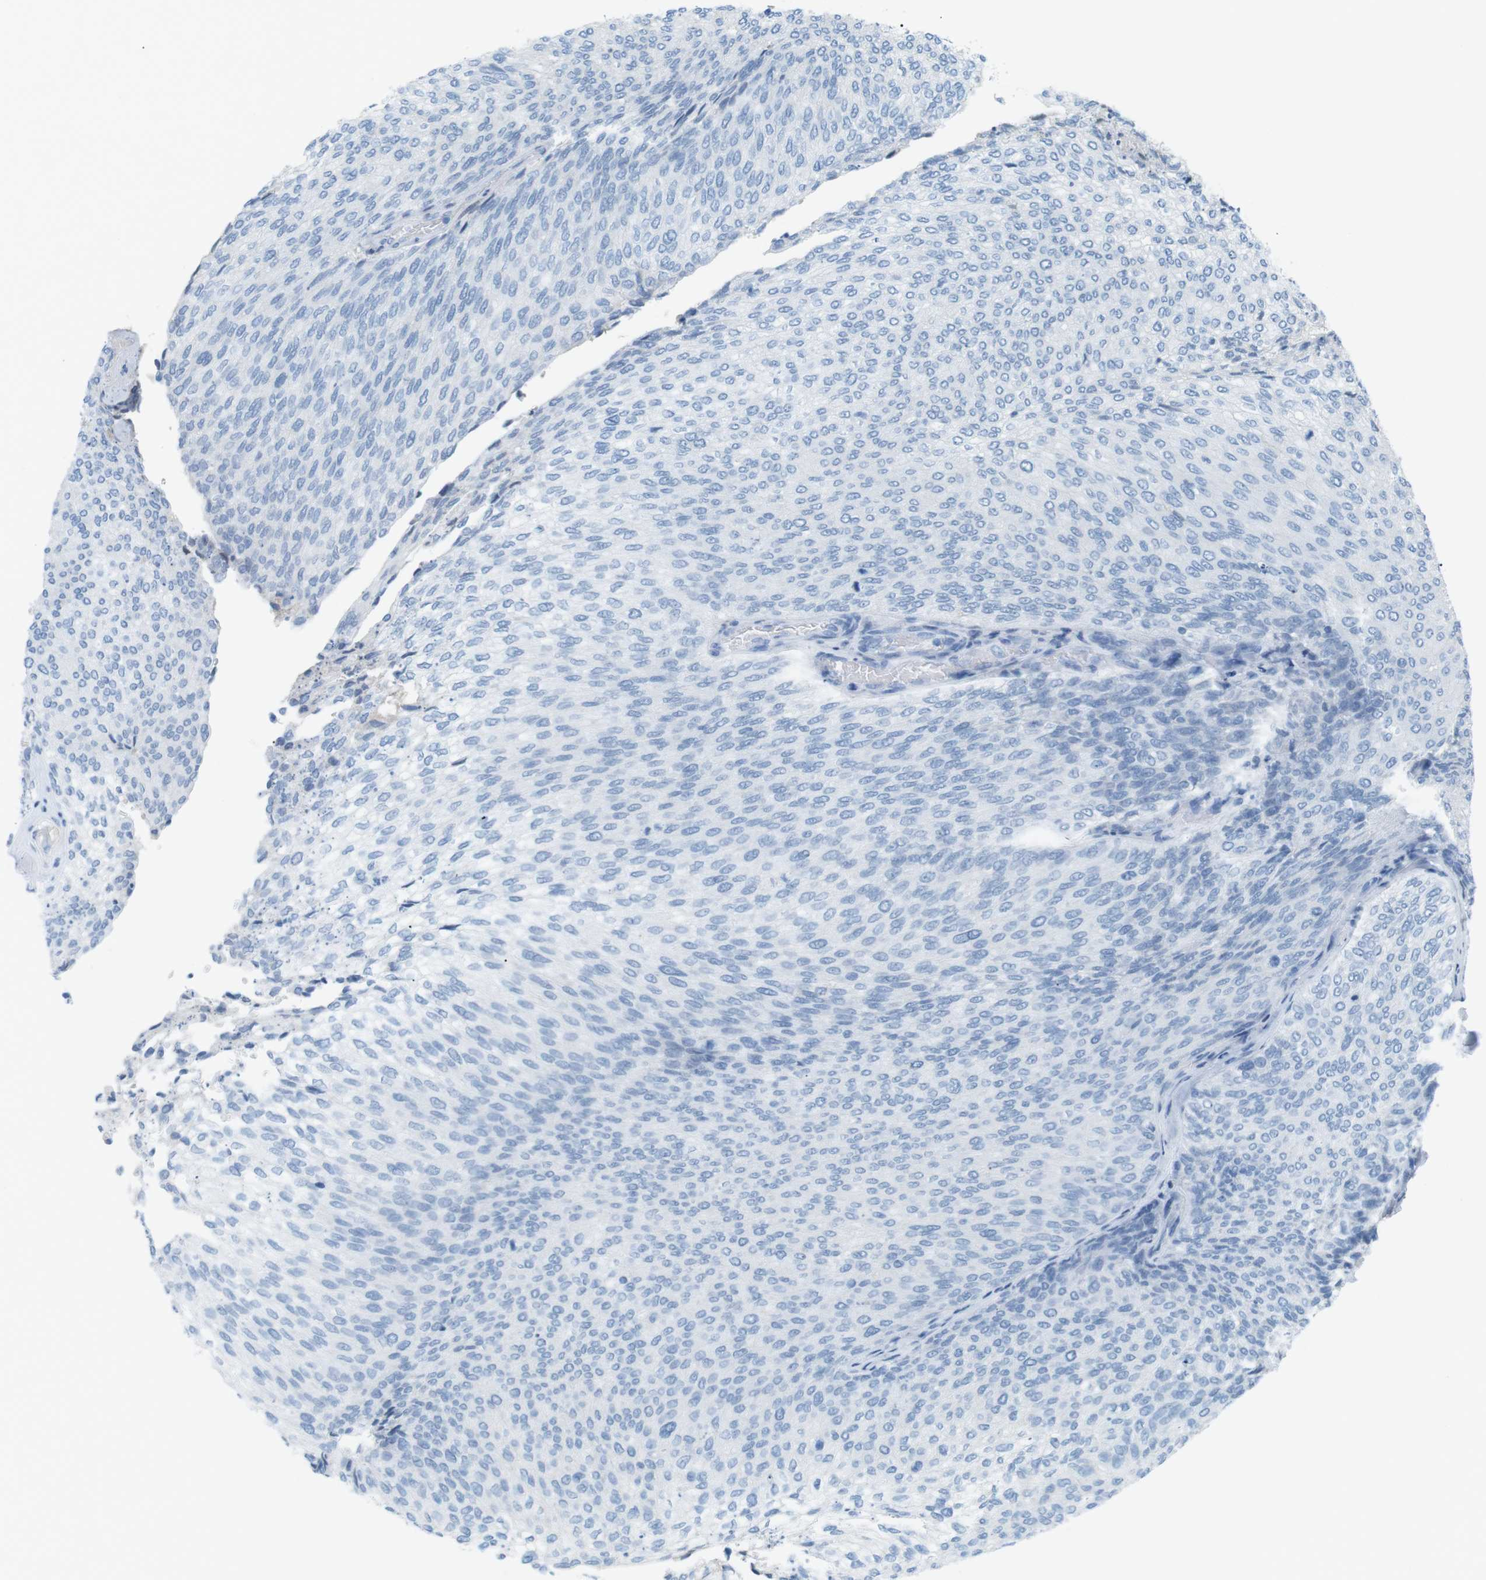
{"staining": {"intensity": "negative", "quantity": "none", "location": "none"}, "tissue": "urothelial cancer", "cell_type": "Tumor cells", "image_type": "cancer", "snomed": [{"axis": "morphology", "description": "Urothelial carcinoma, Low grade"}, {"axis": "topography", "description": "Urinary bladder"}], "caption": "The image reveals no significant expression in tumor cells of low-grade urothelial carcinoma.", "gene": "AZGP1", "patient": {"sex": "female", "age": 79}}